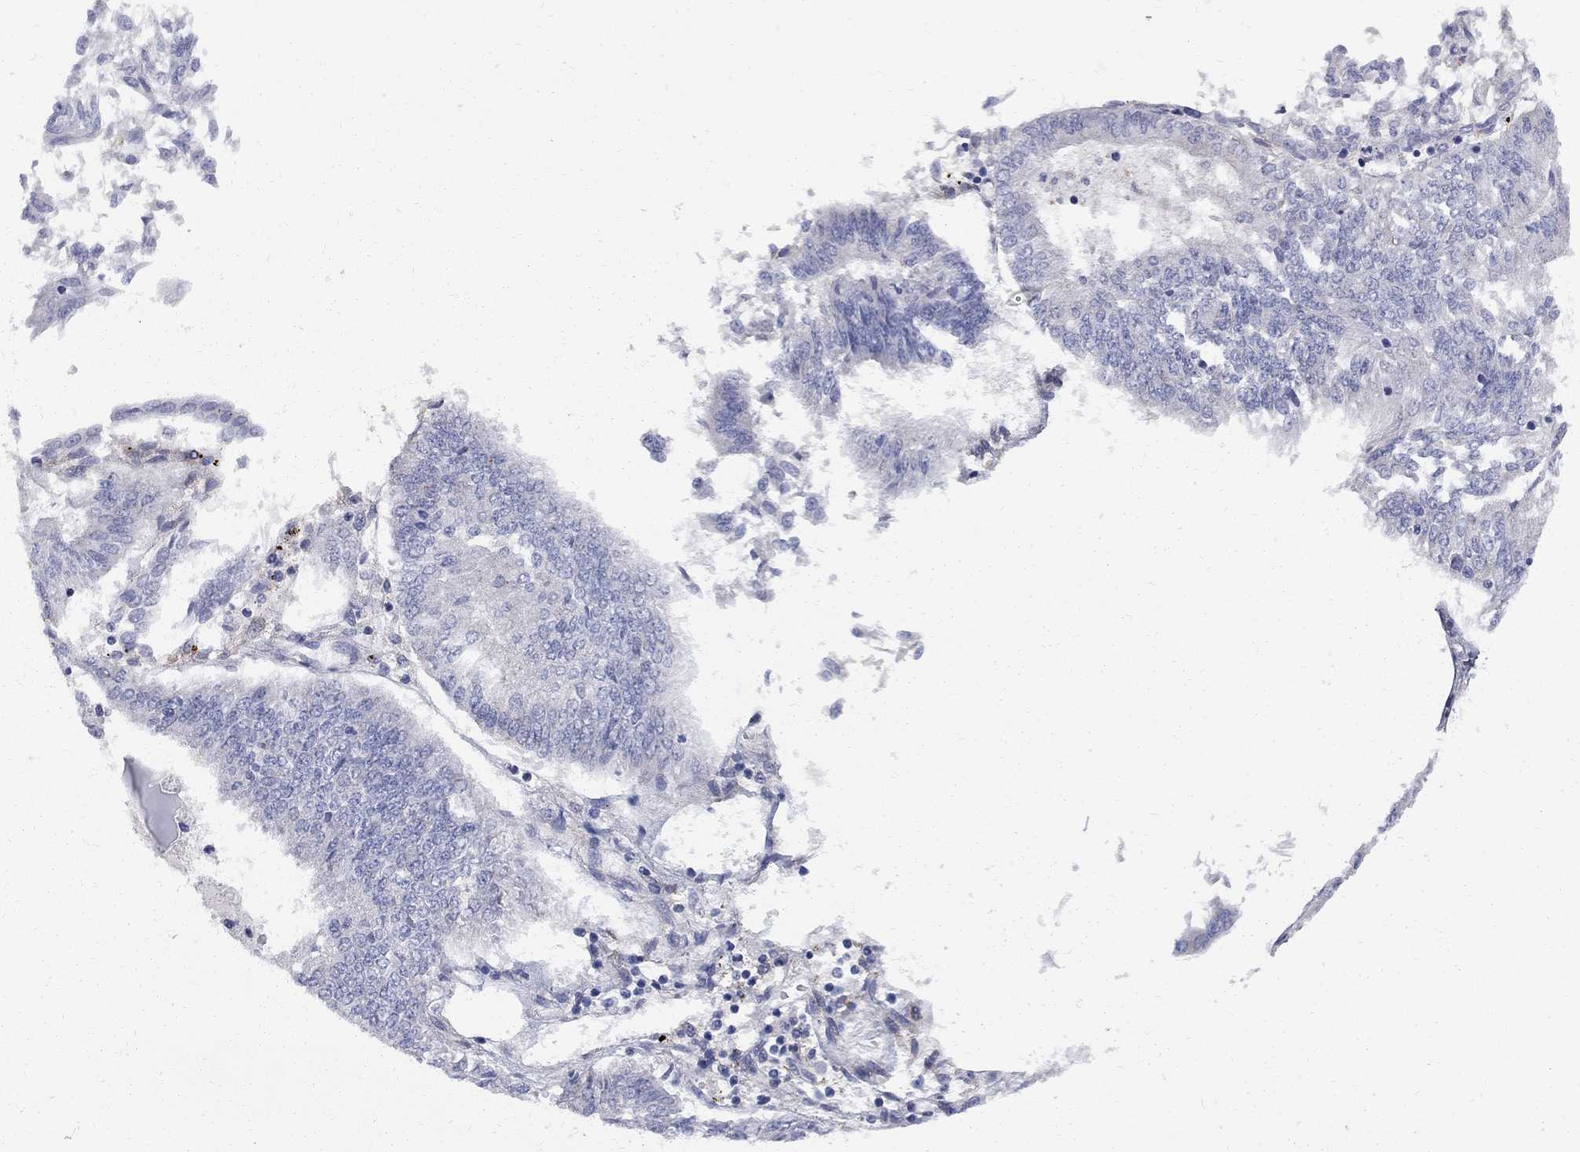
{"staining": {"intensity": "negative", "quantity": "none", "location": "none"}, "tissue": "endometrial cancer", "cell_type": "Tumor cells", "image_type": "cancer", "snomed": [{"axis": "morphology", "description": "Adenocarcinoma, NOS"}, {"axis": "topography", "description": "Endometrium"}], "caption": "IHC histopathology image of neoplastic tissue: endometrial cancer stained with DAB (3,3'-diaminobenzidine) exhibits no significant protein positivity in tumor cells.", "gene": "MTHFR", "patient": {"sex": "female", "age": 58}}